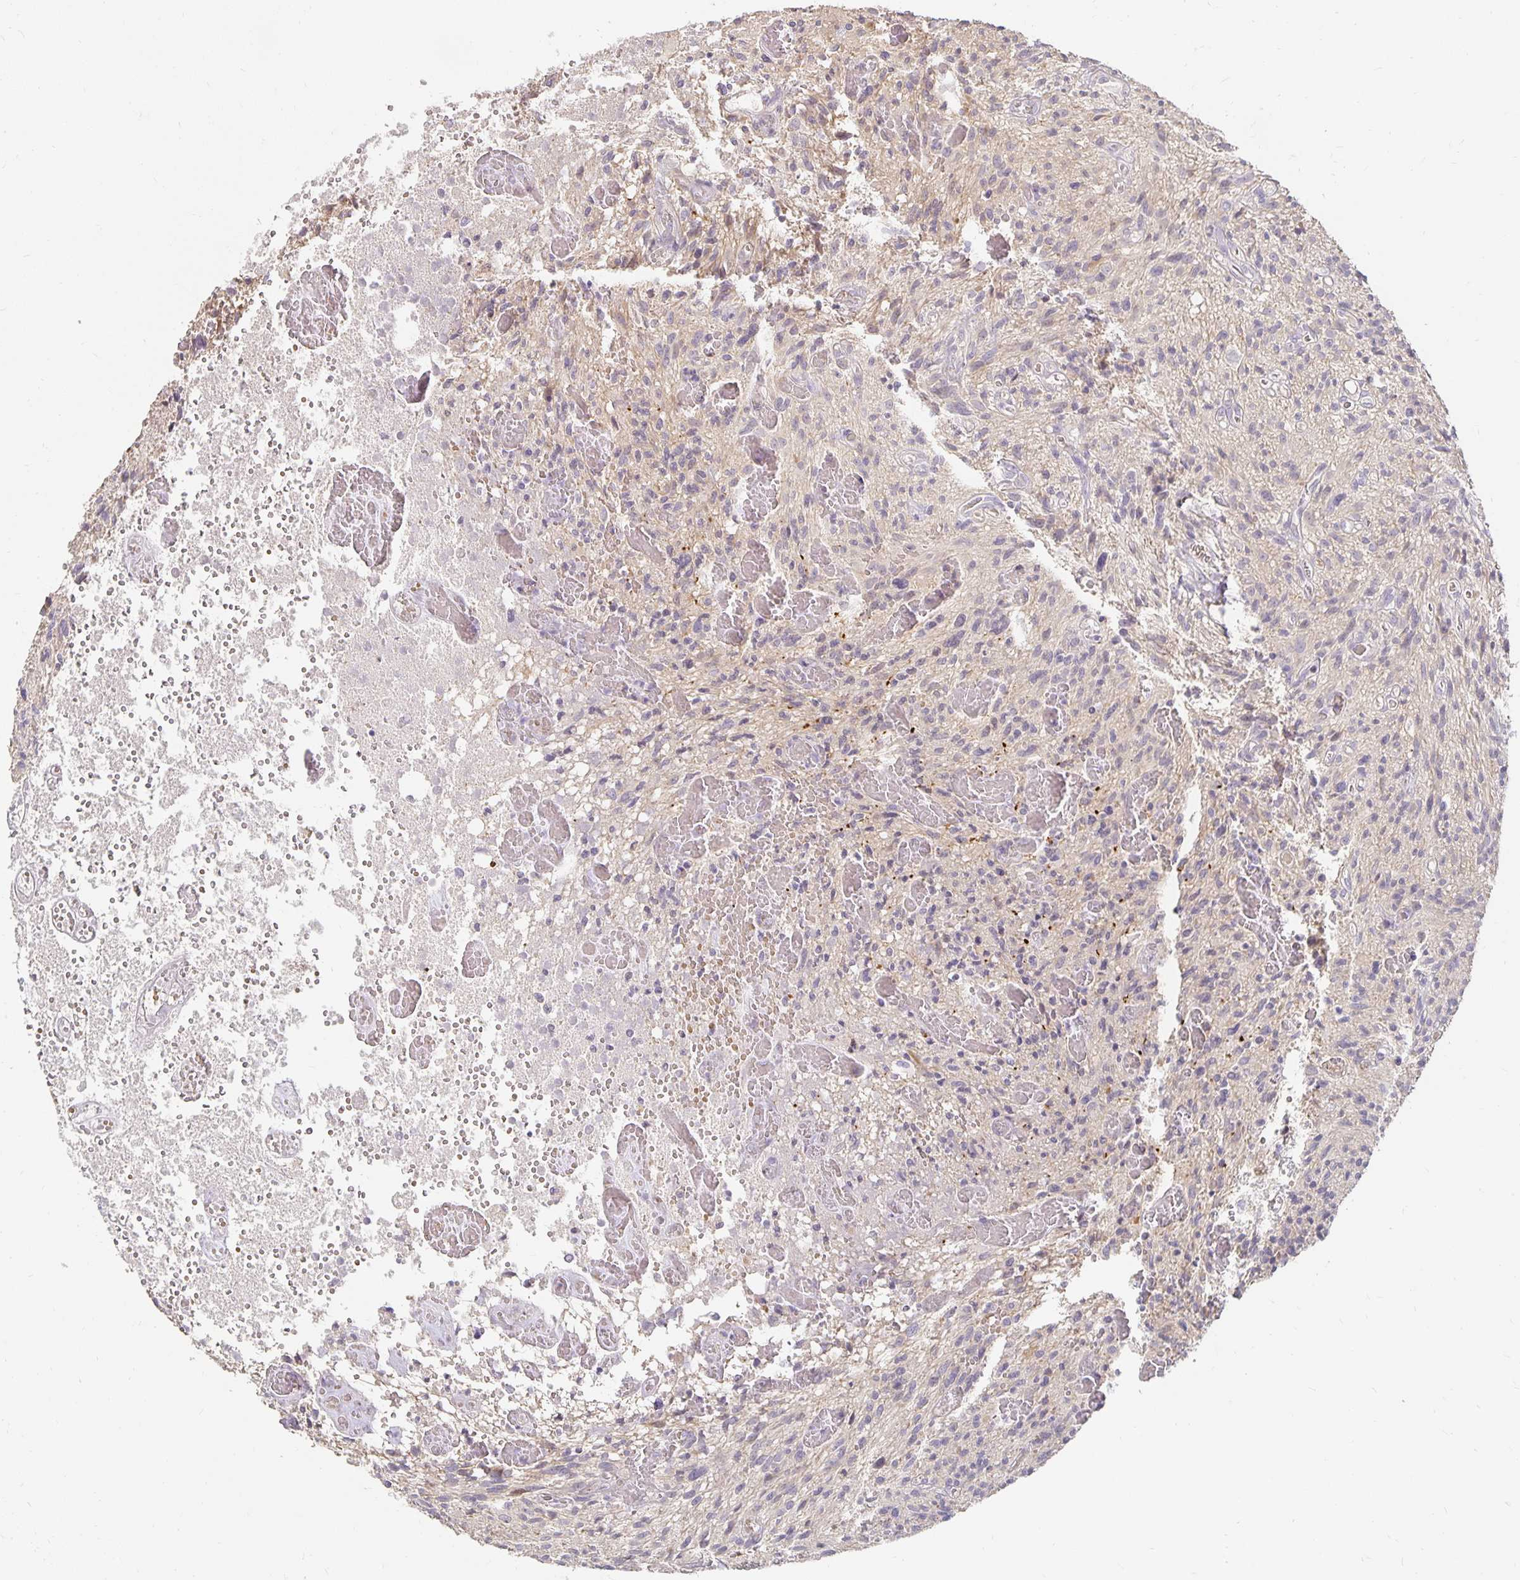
{"staining": {"intensity": "negative", "quantity": "none", "location": "none"}, "tissue": "glioma", "cell_type": "Tumor cells", "image_type": "cancer", "snomed": [{"axis": "morphology", "description": "Glioma, malignant, High grade"}, {"axis": "topography", "description": "Brain"}], "caption": "Tumor cells show no significant expression in malignant high-grade glioma.", "gene": "CST6", "patient": {"sex": "male", "age": 75}}